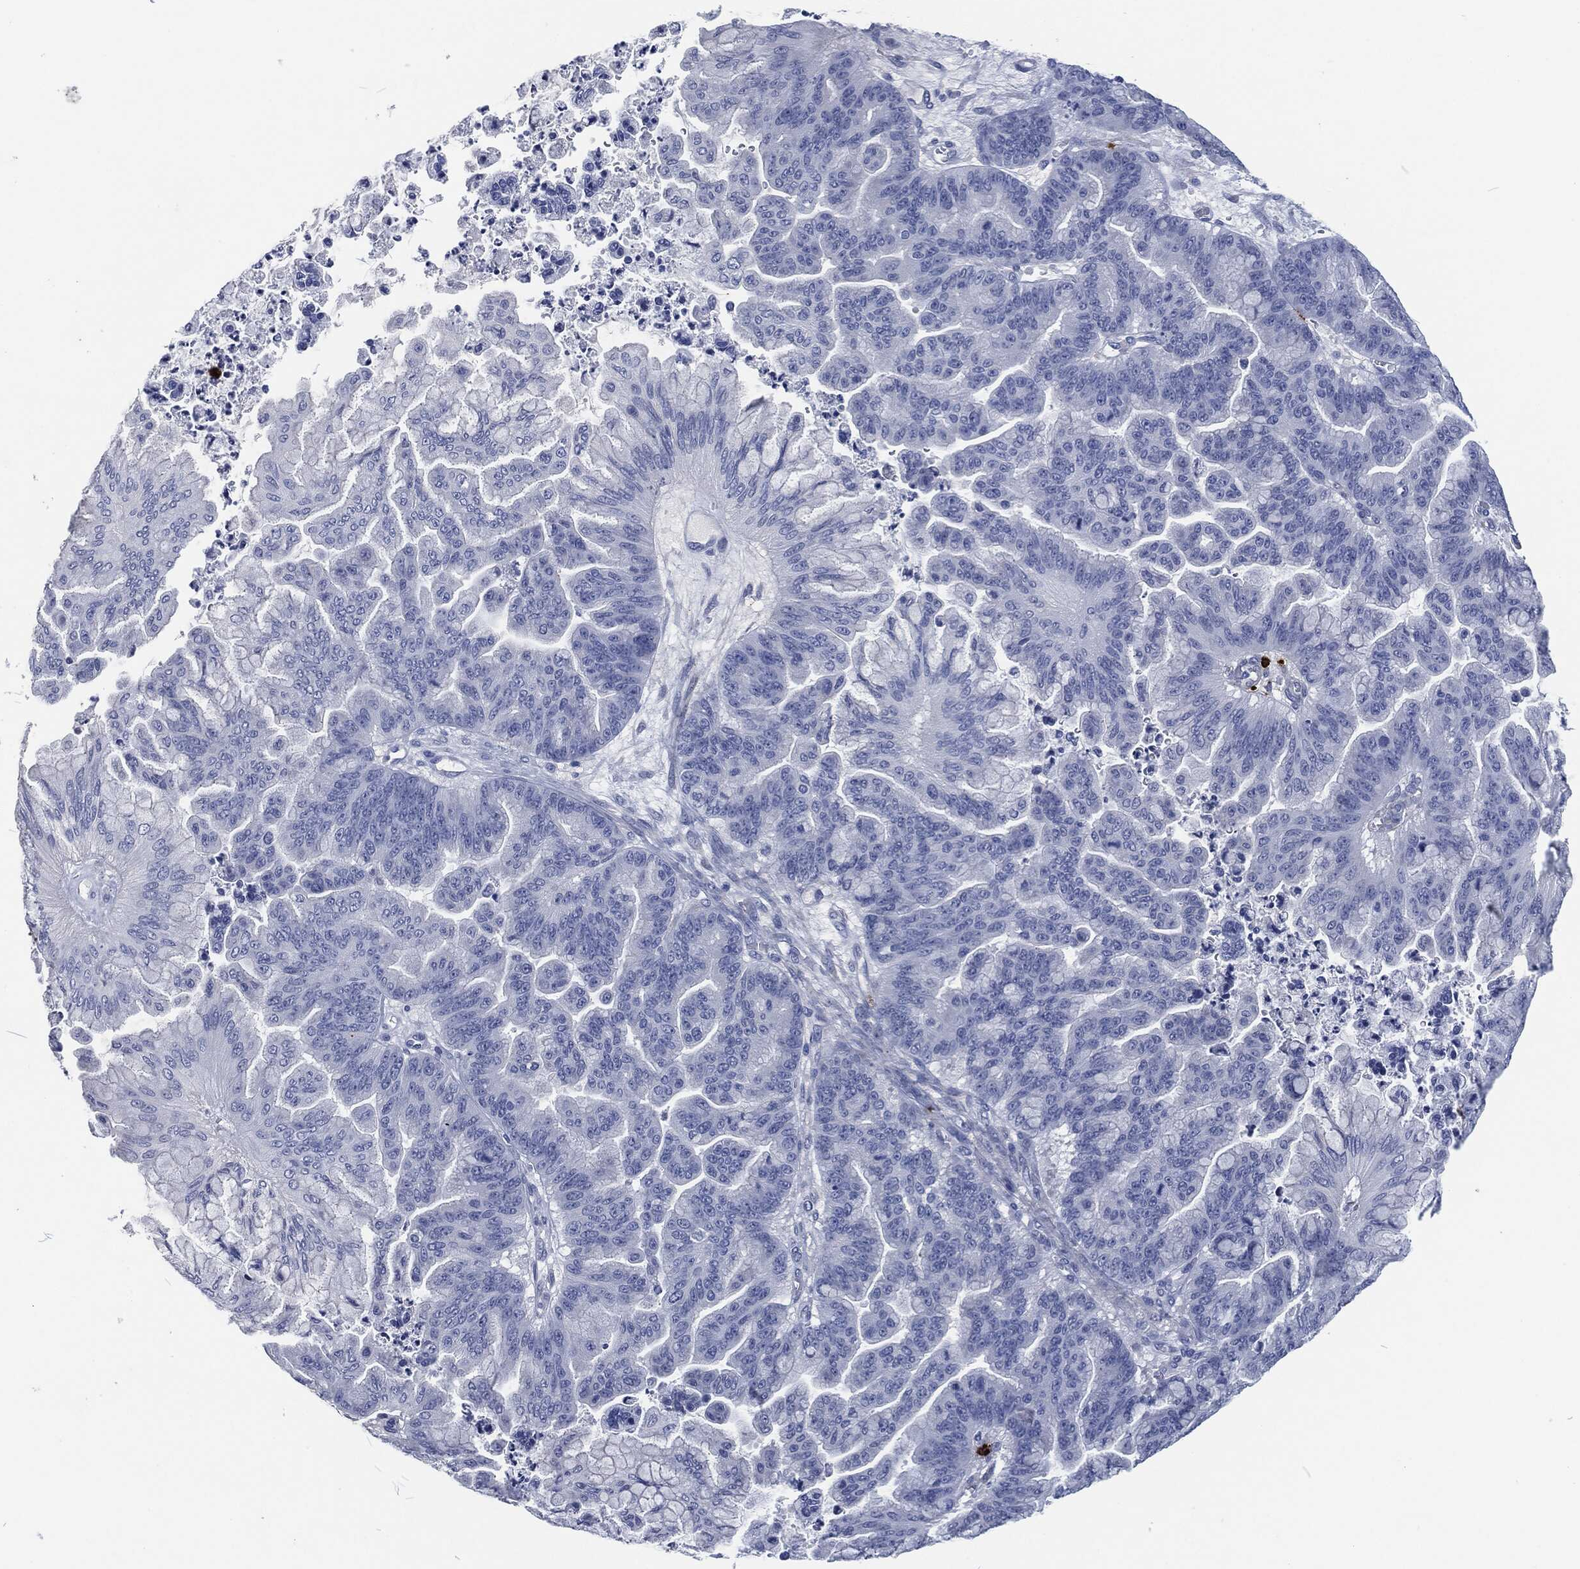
{"staining": {"intensity": "negative", "quantity": "none", "location": "none"}, "tissue": "ovarian cancer", "cell_type": "Tumor cells", "image_type": "cancer", "snomed": [{"axis": "morphology", "description": "Cystadenocarcinoma, mucinous, NOS"}, {"axis": "topography", "description": "Ovary"}], "caption": "The micrograph reveals no significant staining in tumor cells of ovarian cancer (mucinous cystadenocarcinoma).", "gene": "MPO", "patient": {"sex": "female", "age": 67}}